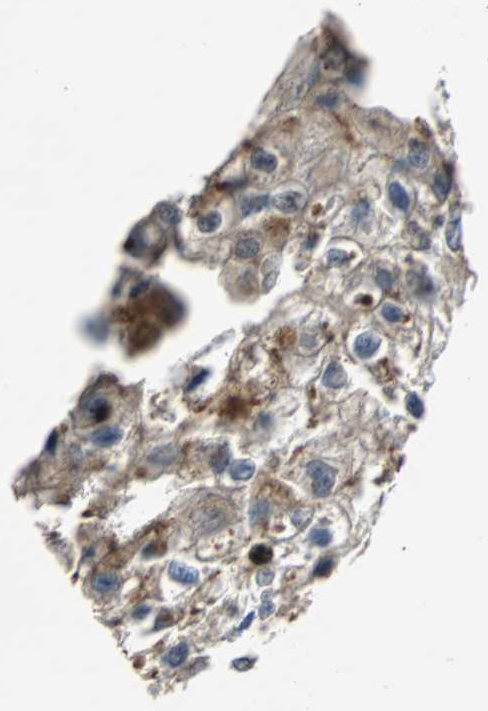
{"staining": {"intensity": "moderate", "quantity": "25%-75%", "location": "cytoplasmic/membranous"}, "tissue": "urothelial cancer", "cell_type": "Tumor cells", "image_type": "cancer", "snomed": [{"axis": "morphology", "description": "Urothelial carcinoma, High grade"}, {"axis": "topography", "description": "Urinary bladder"}], "caption": "A high-resolution image shows IHC staining of urothelial carcinoma (high-grade), which displays moderate cytoplasmic/membranous staining in about 25%-75% of tumor cells.", "gene": "HLX", "patient": {"sex": "female", "age": 64}}